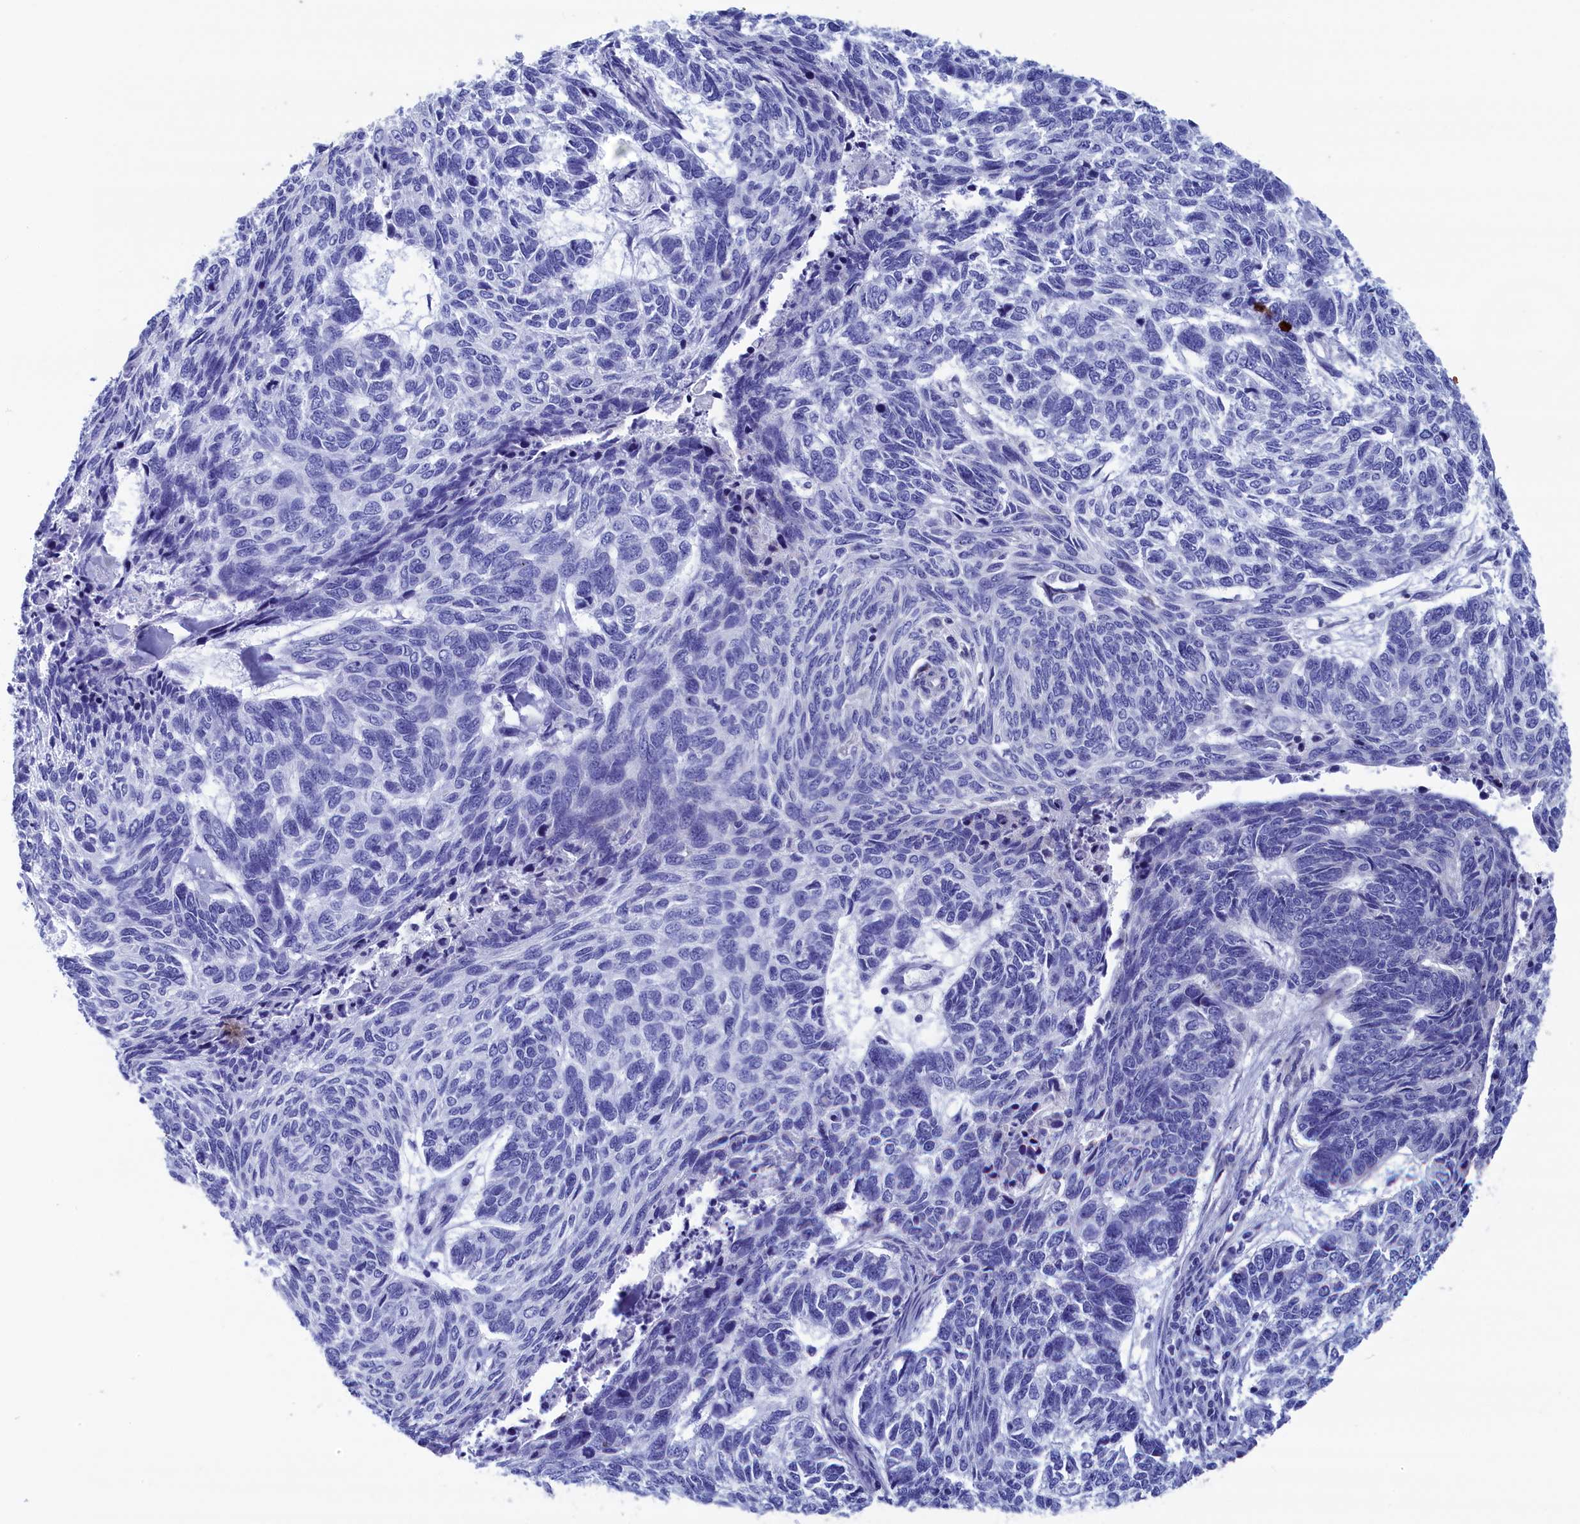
{"staining": {"intensity": "negative", "quantity": "none", "location": "none"}, "tissue": "skin cancer", "cell_type": "Tumor cells", "image_type": "cancer", "snomed": [{"axis": "morphology", "description": "Basal cell carcinoma"}, {"axis": "topography", "description": "Skin"}], "caption": "IHC image of basal cell carcinoma (skin) stained for a protein (brown), which exhibits no positivity in tumor cells.", "gene": "WDR83", "patient": {"sex": "female", "age": 65}}